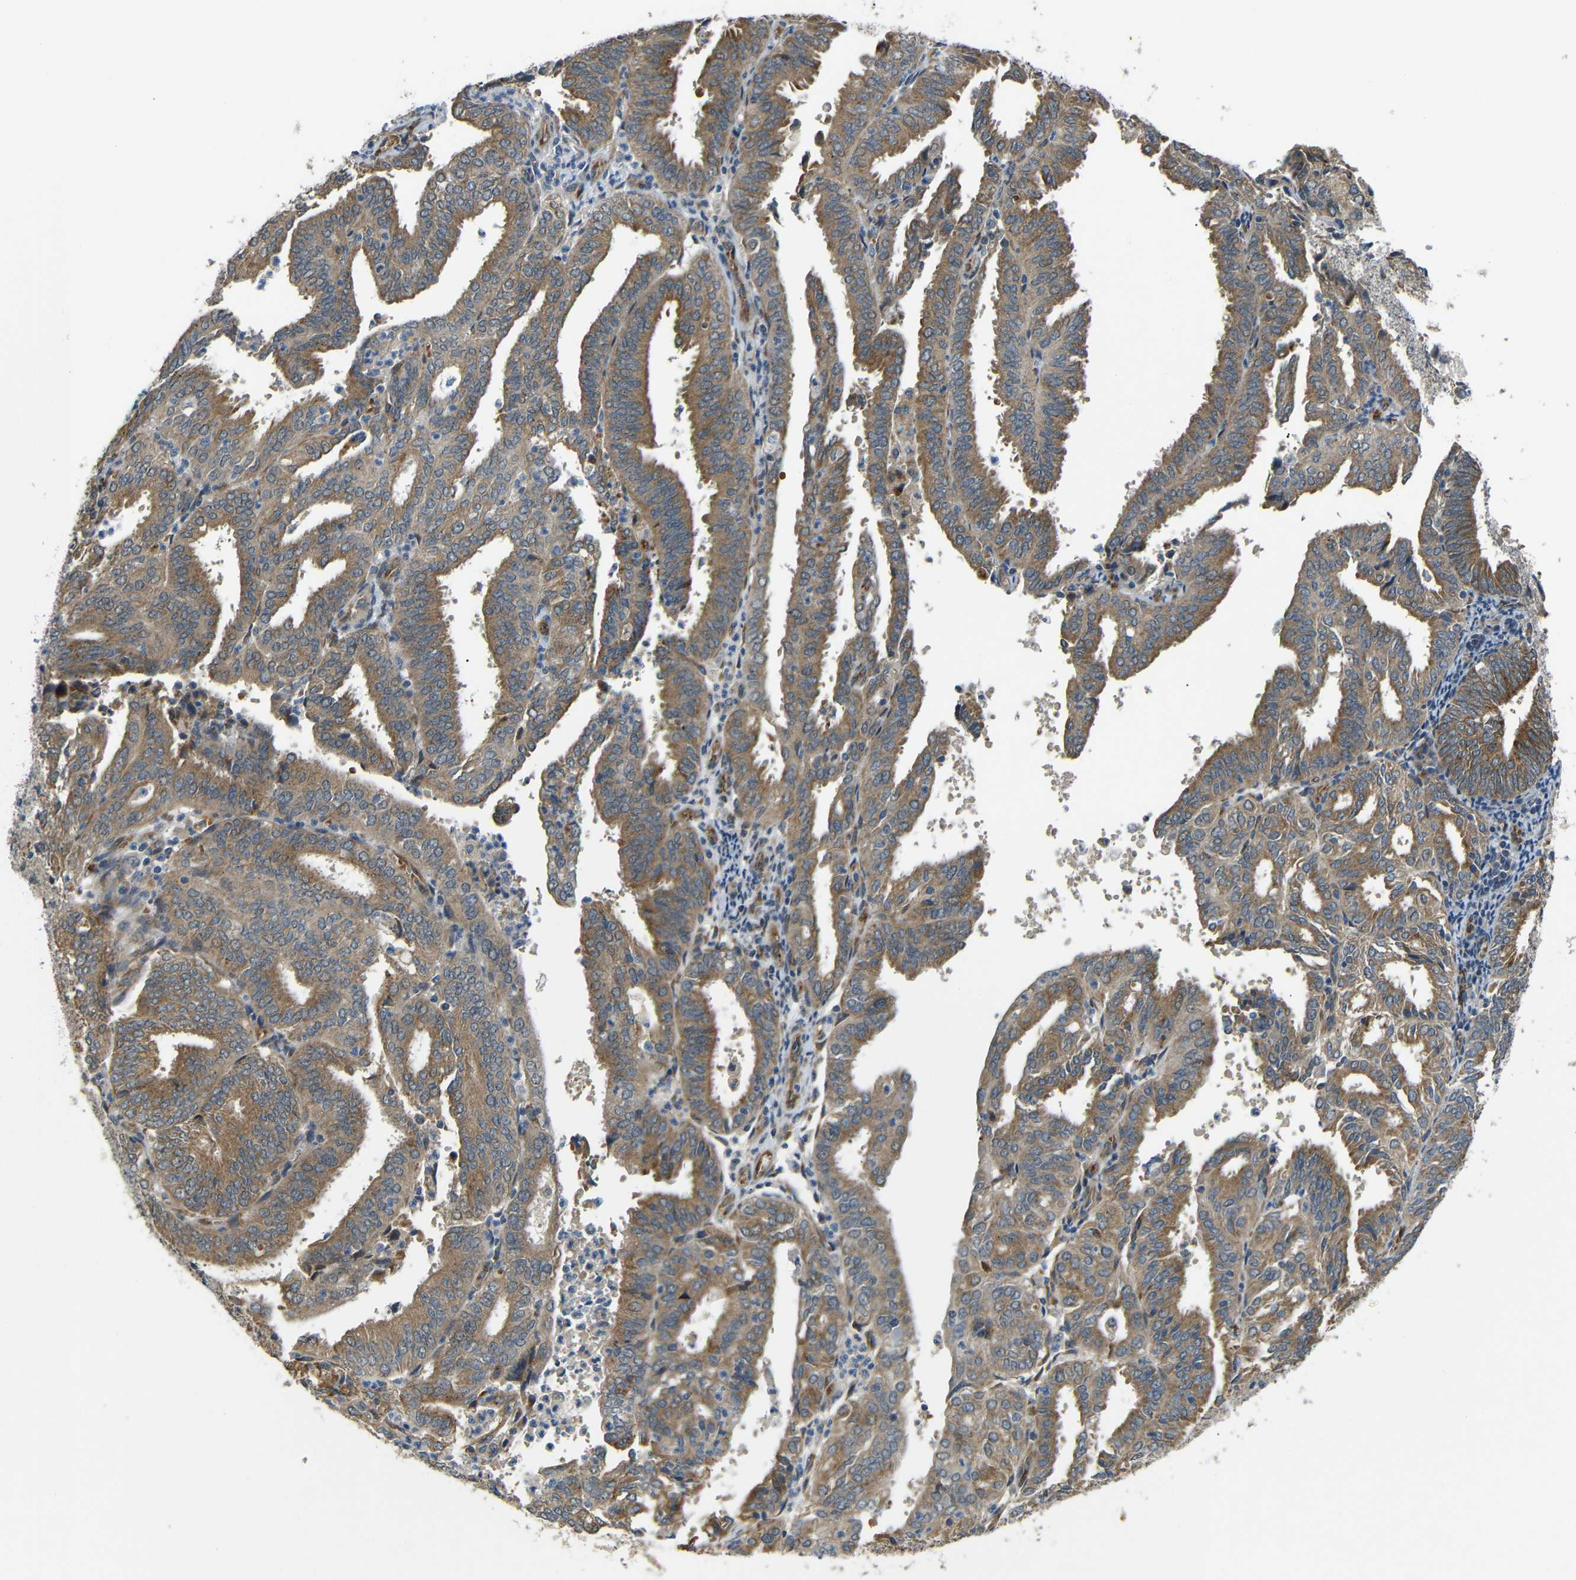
{"staining": {"intensity": "moderate", "quantity": ">75%", "location": "cytoplasmic/membranous"}, "tissue": "endometrial cancer", "cell_type": "Tumor cells", "image_type": "cancer", "snomed": [{"axis": "morphology", "description": "Adenocarcinoma, NOS"}, {"axis": "topography", "description": "Uterus"}], "caption": "DAB immunohistochemical staining of human endometrial cancer (adenocarcinoma) demonstrates moderate cytoplasmic/membranous protein staining in approximately >75% of tumor cells.", "gene": "ATP7A", "patient": {"sex": "female", "age": 60}}